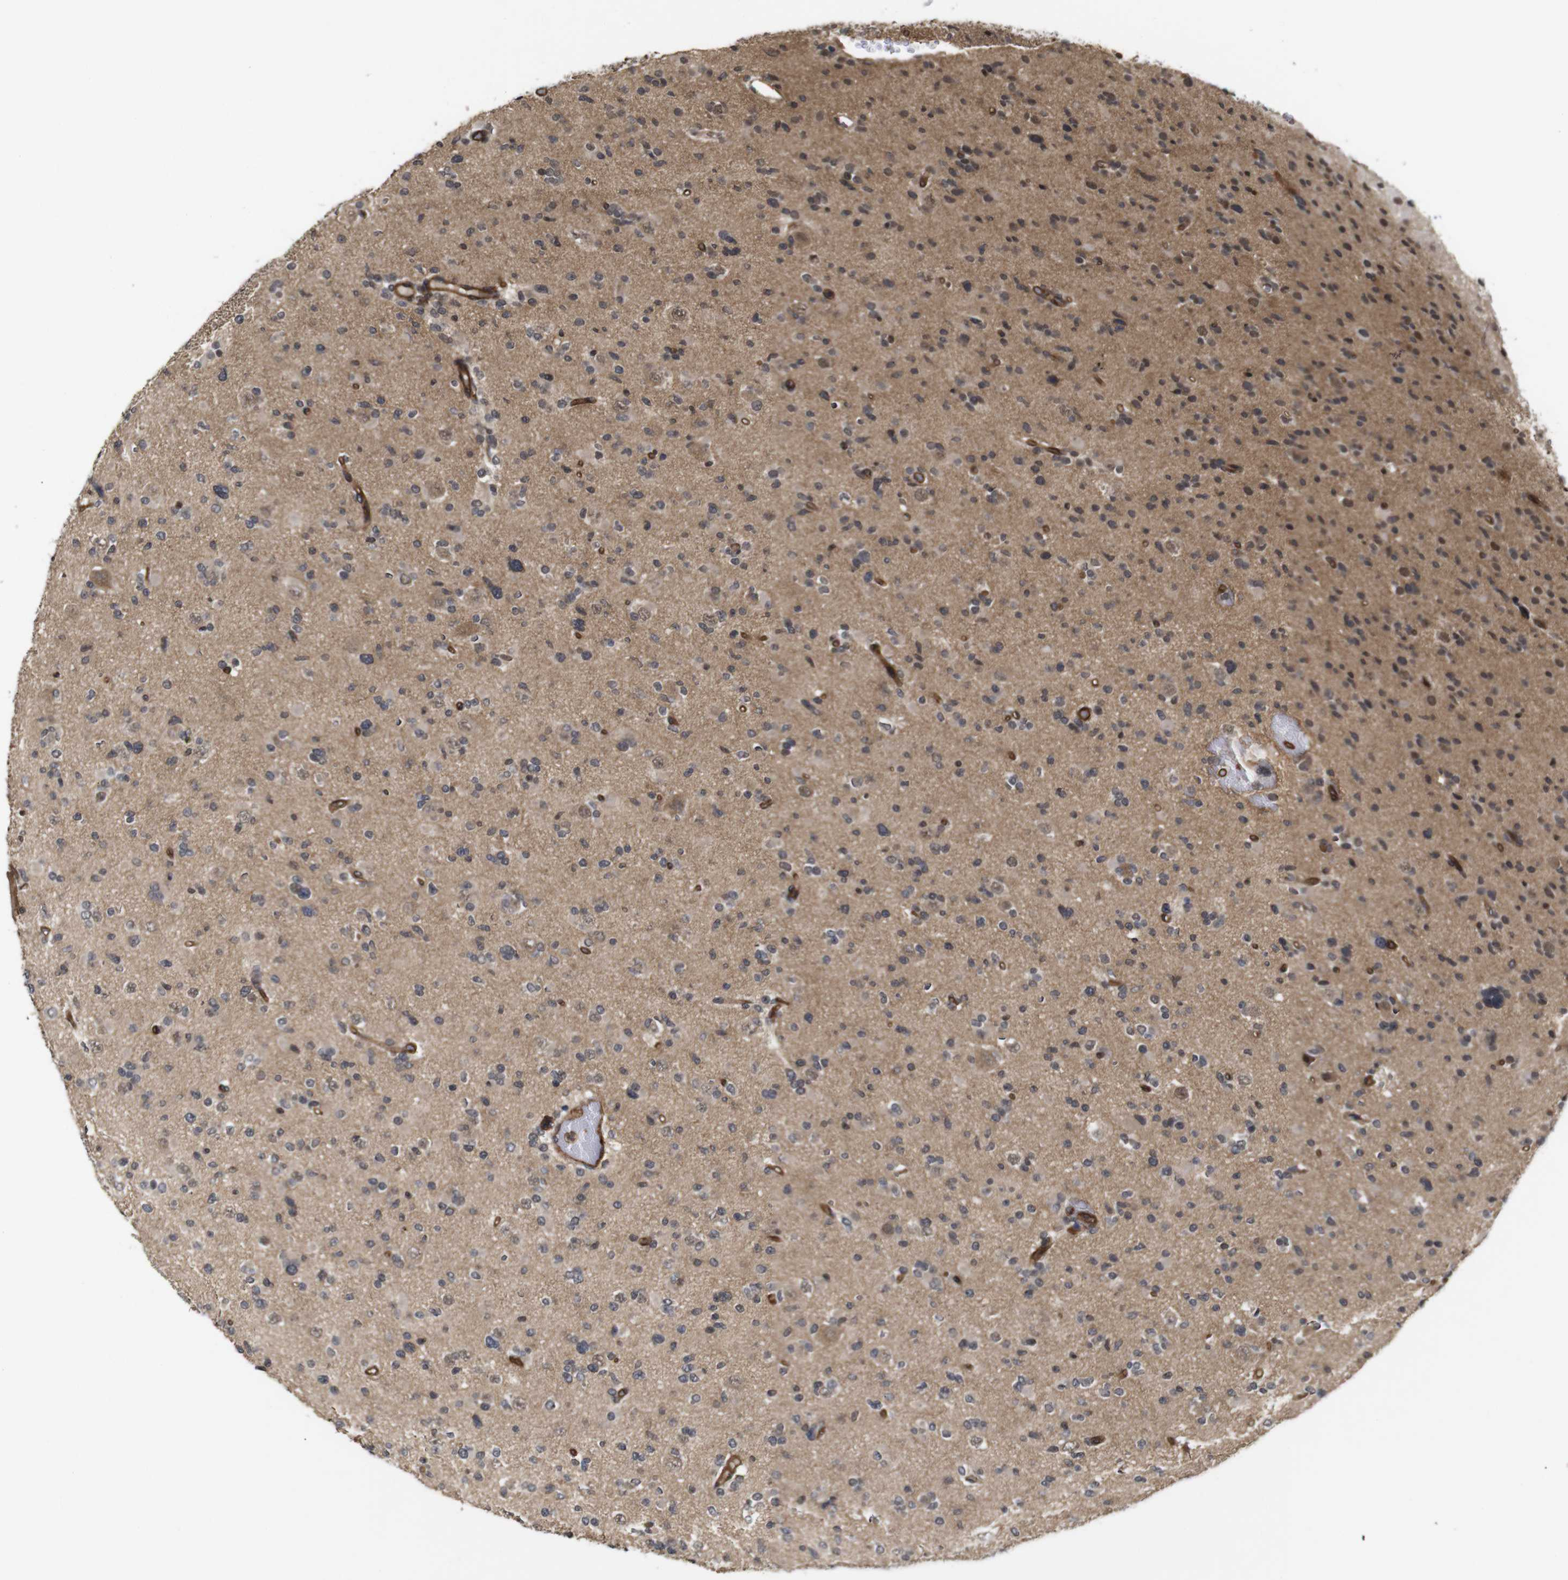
{"staining": {"intensity": "moderate", "quantity": ">75%", "location": "cytoplasmic/membranous"}, "tissue": "glioma", "cell_type": "Tumor cells", "image_type": "cancer", "snomed": [{"axis": "morphology", "description": "Glioma, malignant, Low grade"}, {"axis": "topography", "description": "Brain"}], "caption": "Protein staining of glioma tissue exhibits moderate cytoplasmic/membranous staining in about >75% of tumor cells. The staining was performed using DAB, with brown indicating positive protein expression. Nuclei are stained blue with hematoxylin.", "gene": "NANOS1", "patient": {"sex": "female", "age": 22}}